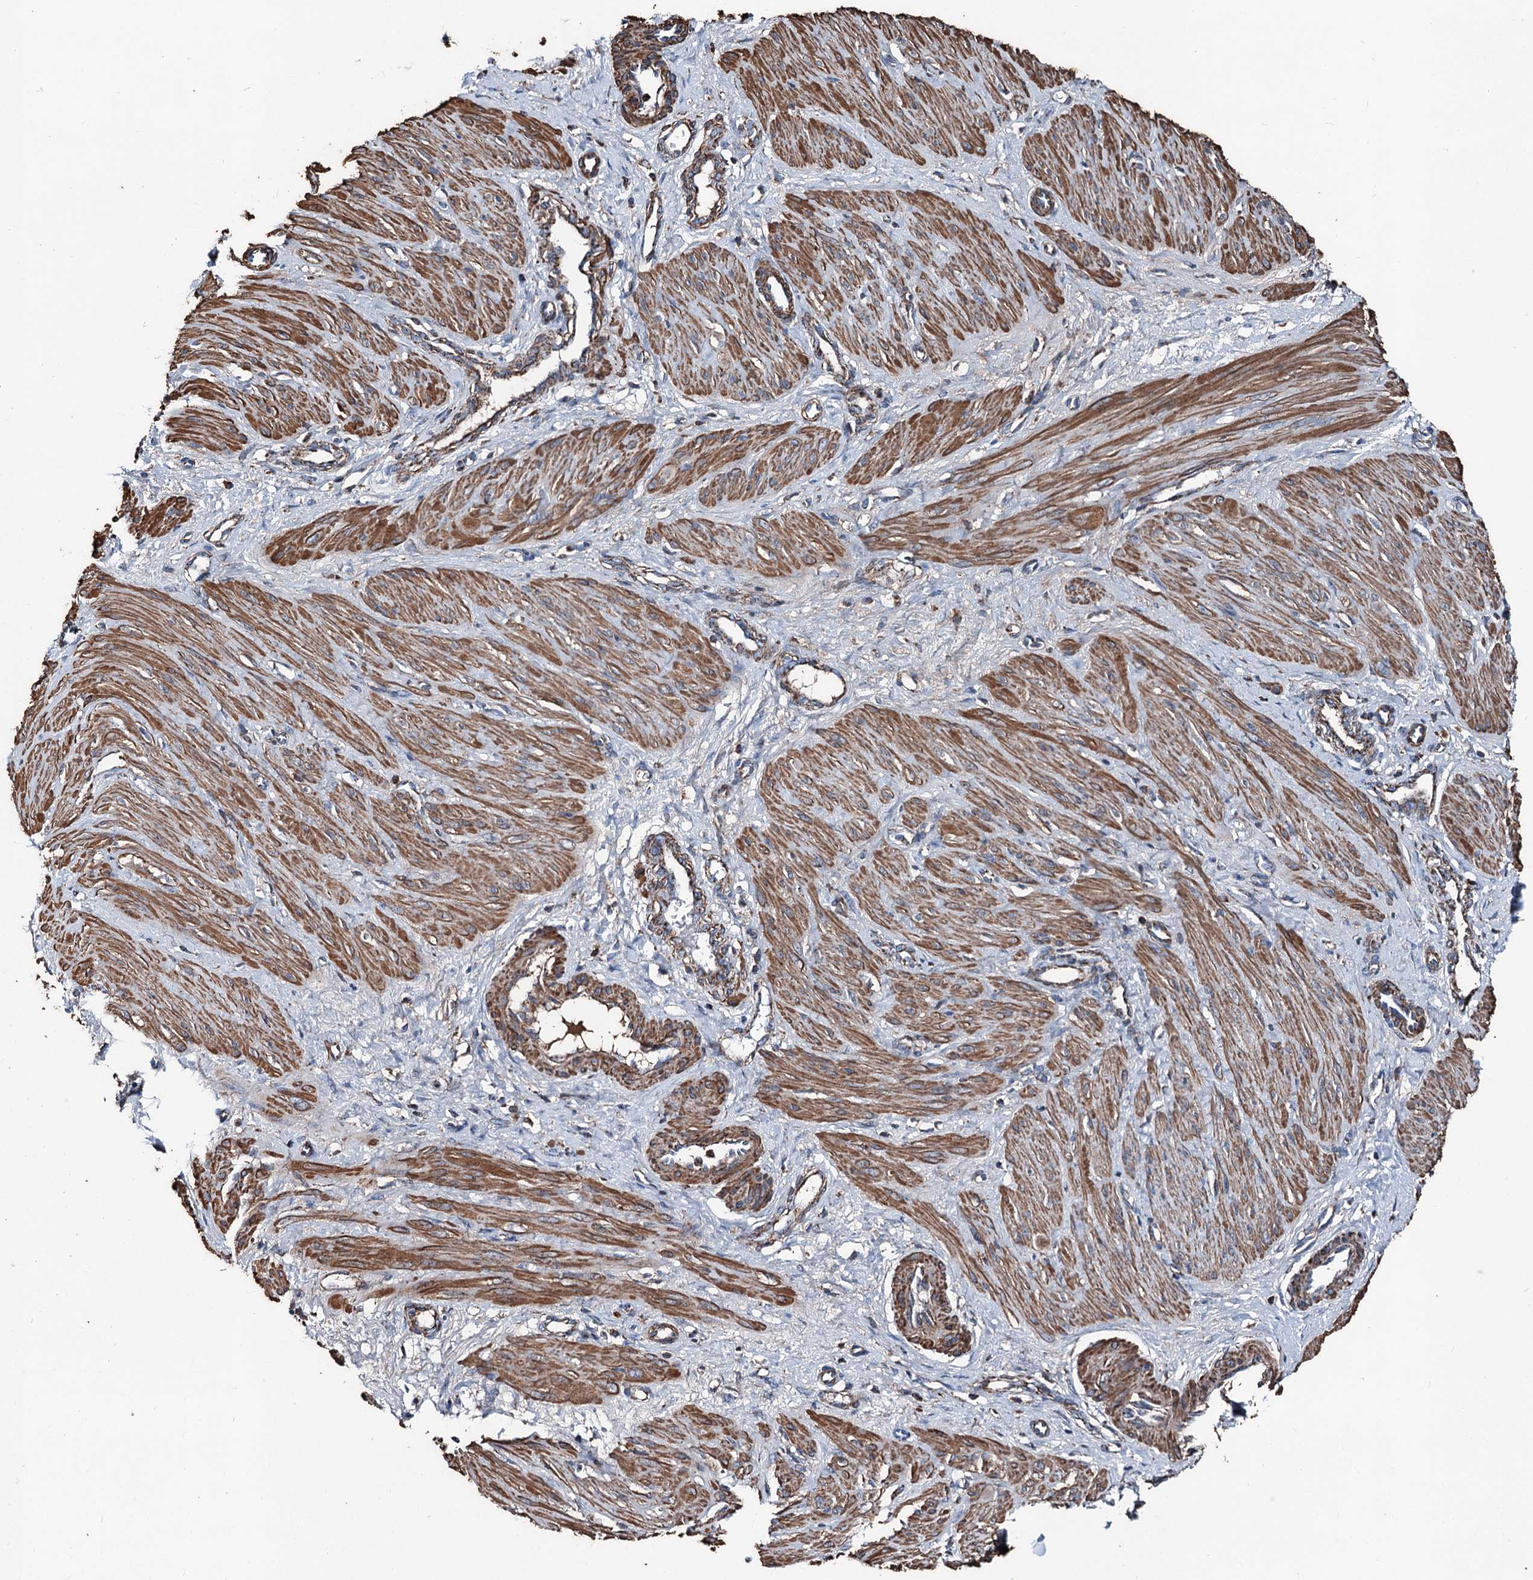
{"staining": {"intensity": "moderate", "quantity": ">75%", "location": "cytoplasmic/membranous"}, "tissue": "smooth muscle", "cell_type": "Smooth muscle cells", "image_type": "normal", "snomed": [{"axis": "morphology", "description": "Normal tissue, NOS"}, {"axis": "topography", "description": "Endometrium"}], "caption": "Protein expression analysis of normal human smooth muscle reveals moderate cytoplasmic/membranous positivity in about >75% of smooth muscle cells. Using DAB (brown) and hematoxylin (blue) stains, captured at high magnification using brightfield microscopy.", "gene": "DDIAS", "patient": {"sex": "female", "age": 33}}